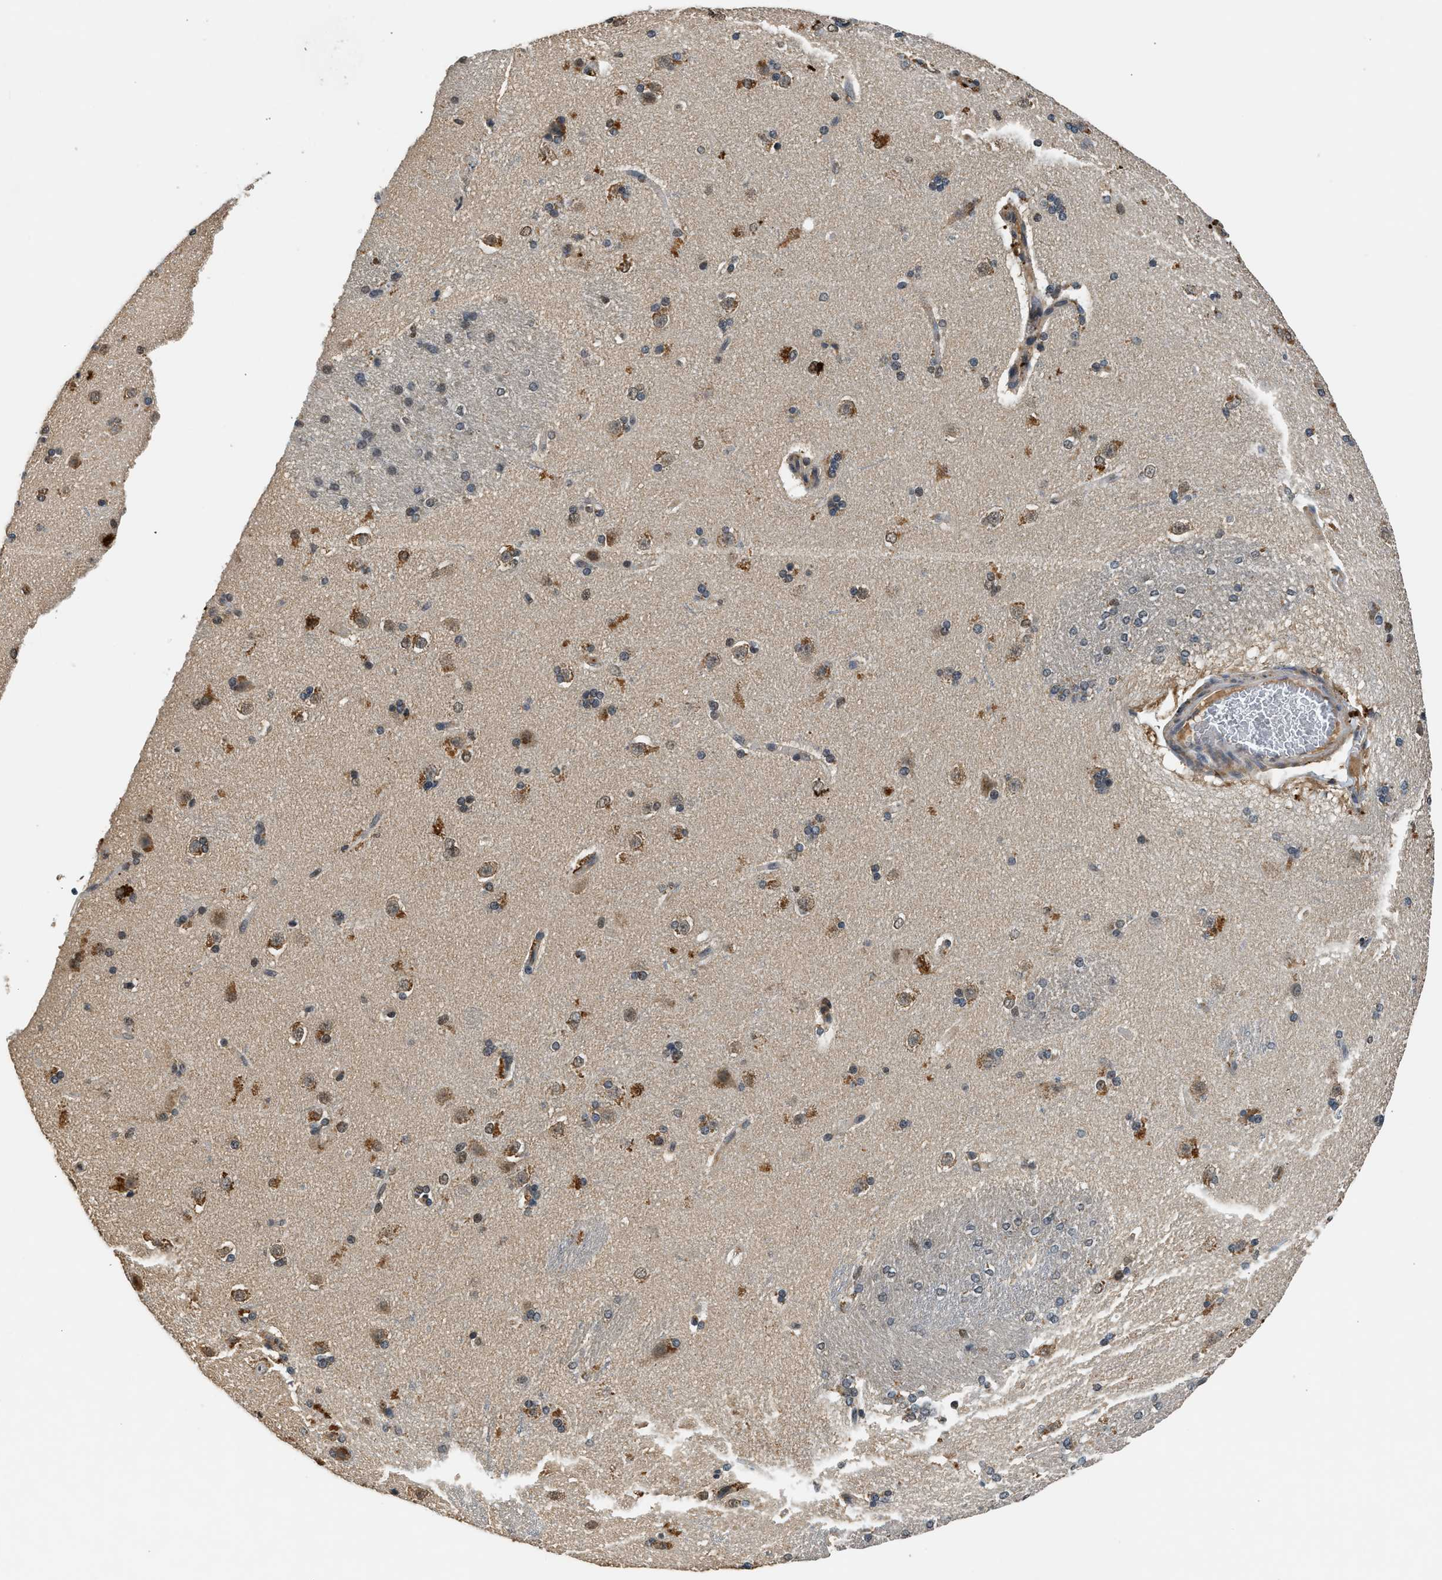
{"staining": {"intensity": "moderate", "quantity": "<25%", "location": "cytoplasmic/membranous"}, "tissue": "caudate", "cell_type": "Glial cells", "image_type": "normal", "snomed": [{"axis": "morphology", "description": "Normal tissue, NOS"}, {"axis": "topography", "description": "Lateral ventricle wall"}], "caption": "DAB (3,3'-diaminobenzidine) immunohistochemical staining of normal caudate exhibits moderate cytoplasmic/membranous protein expression in approximately <25% of glial cells. Nuclei are stained in blue.", "gene": "SLC15A4", "patient": {"sex": "female", "age": 19}}